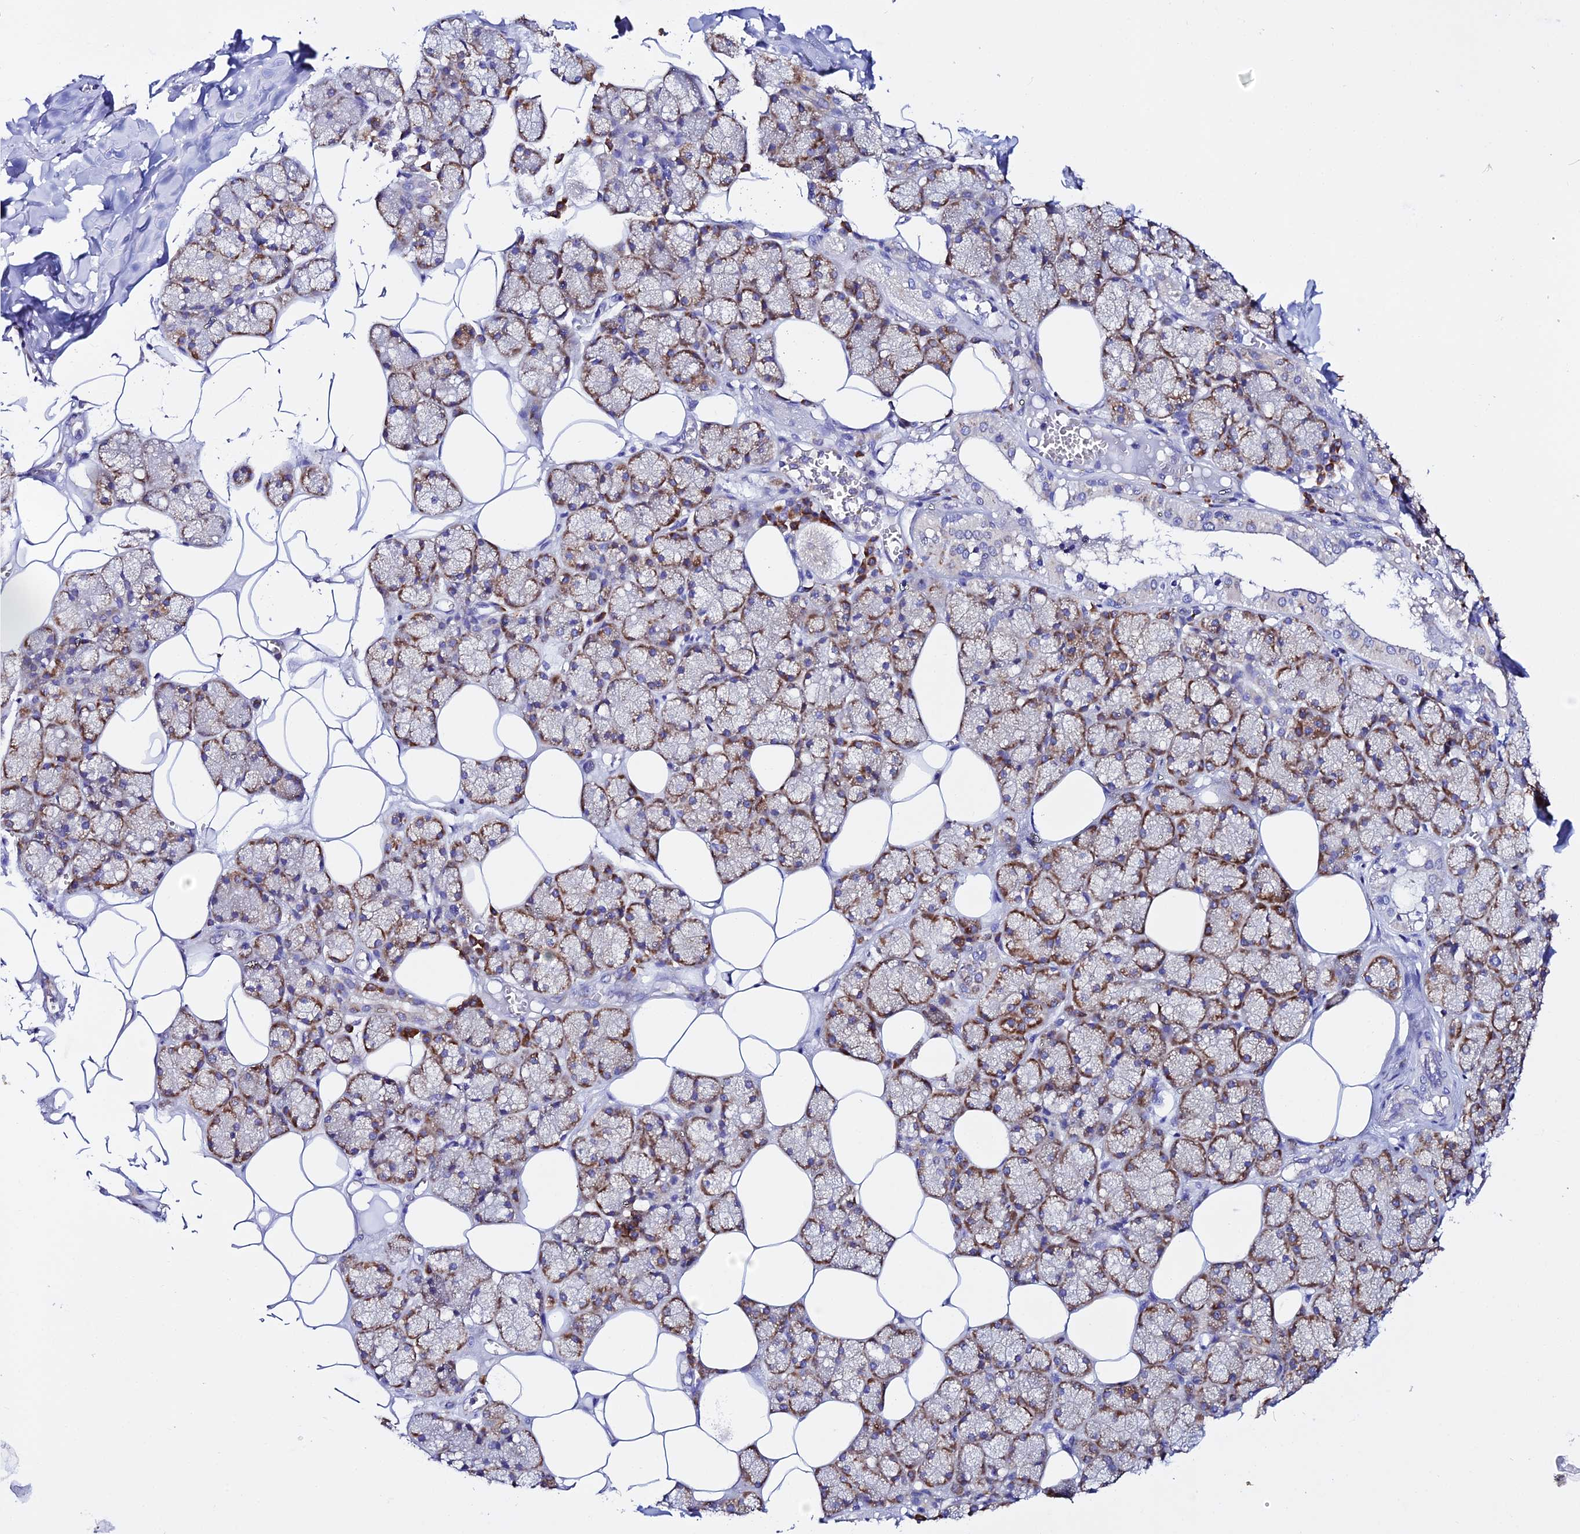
{"staining": {"intensity": "moderate", "quantity": ">75%", "location": "cytoplasmic/membranous"}, "tissue": "salivary gland", "cell_type": "Glandular cells", "image_type": "normal", "snomed": [{"axis": "morphology", "description": "Normal tissue, NOS"}, {"axis": "topography", "description": "Salivary gland"}], "caption": "Moderate cytoplasmic/membranous positivity is identified in about >75% of glandular cells in normal salivary gland. Nuclei are stained in blue.", "gene": "EEF1G", "patient": {"sex": "male", "age": 62}}